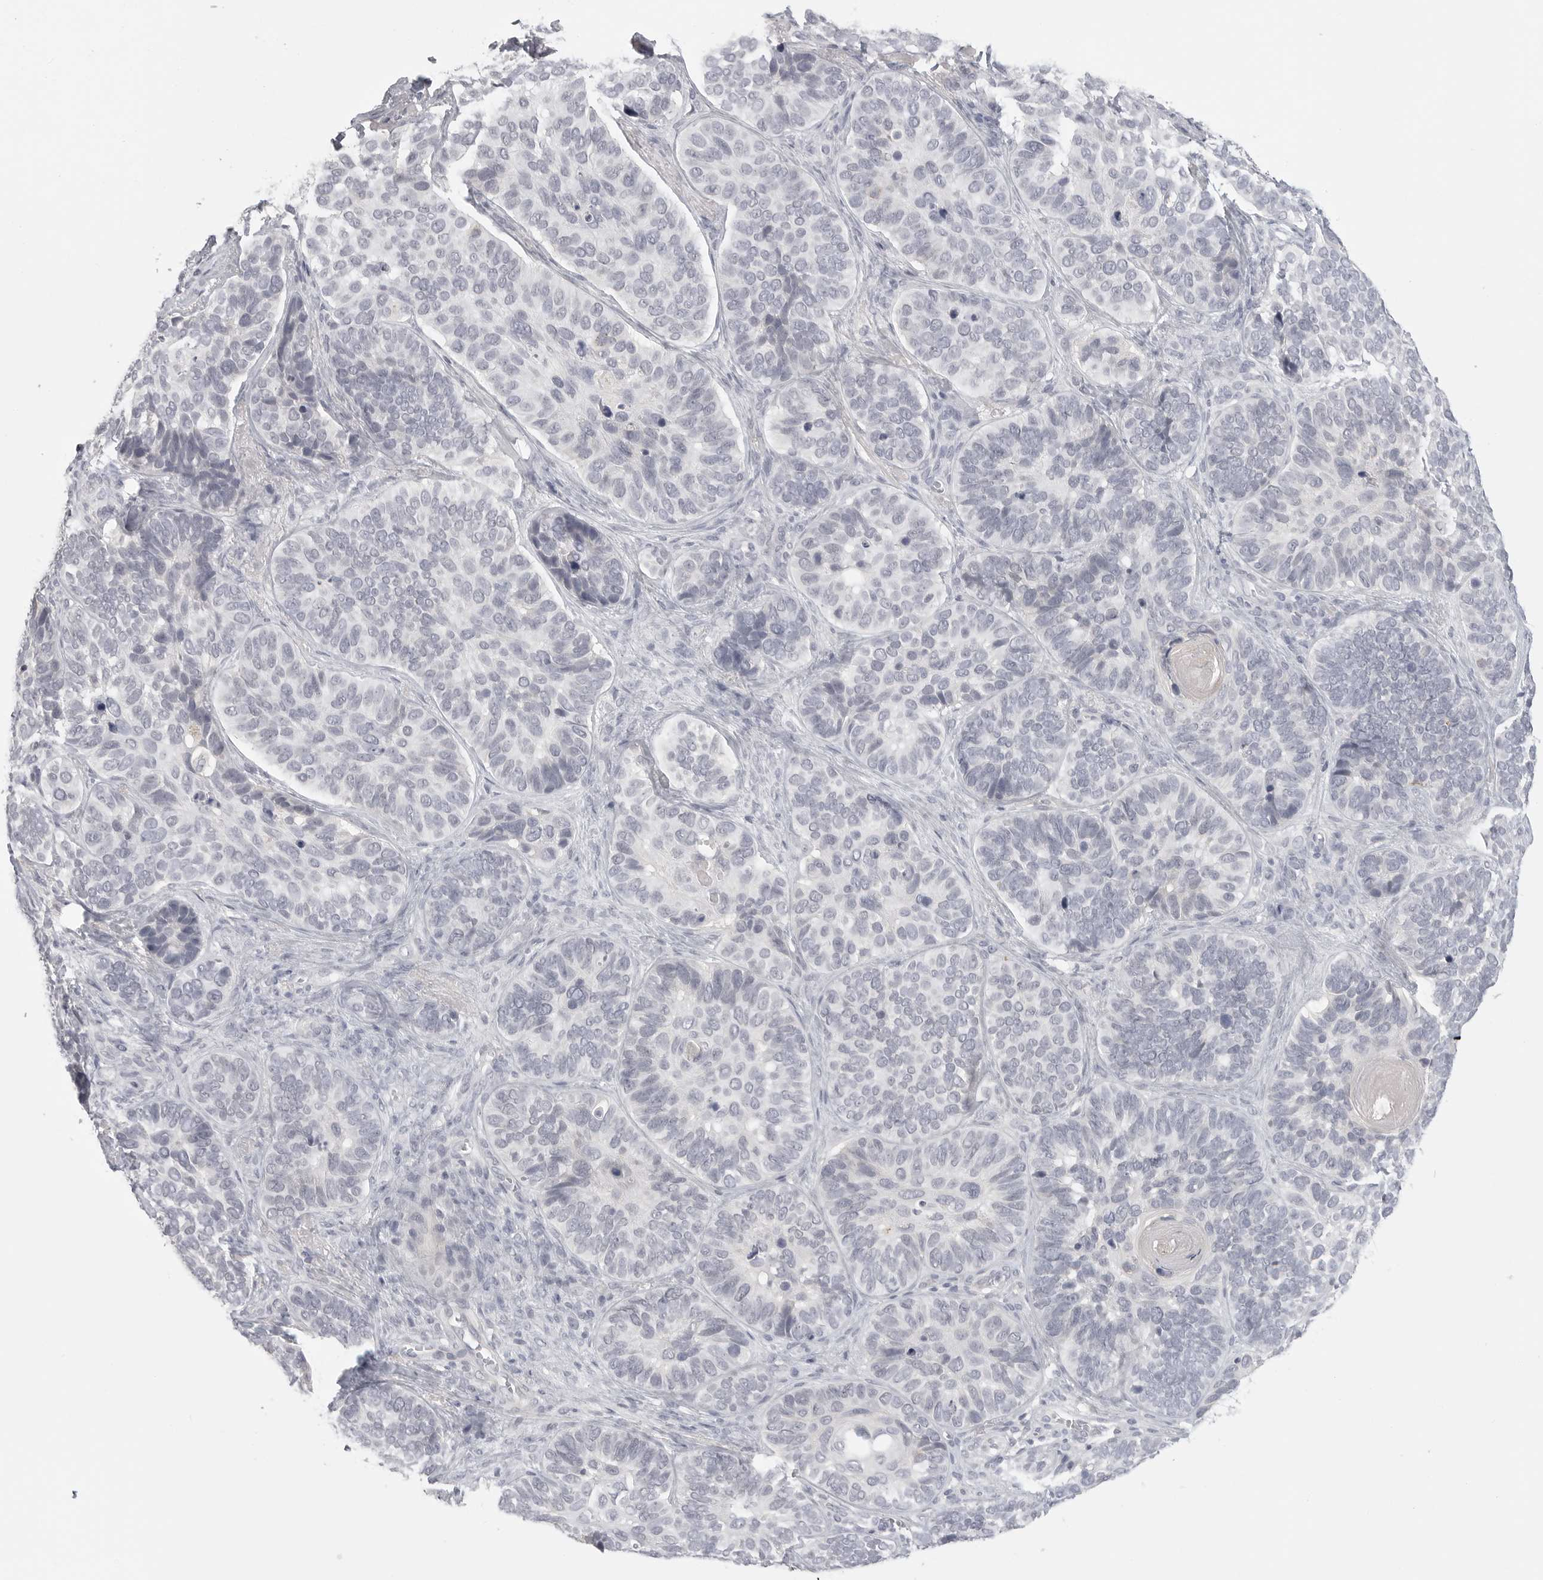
{"staining": {"intensity": "strong", "quantity": "<25%", "location": "cytoplasmic/membranous"}, "tissue": "skin cancer", "cell_type": "Tumor cells", "image_type": "cancer", "snomed": [{"axis": "morphology", "description": "Basal cell carcinoma"}, {"axis": "topography", "description": "Skin"}], "caption": "This is a micrograph of immunohistochemistry staining of skin basal cell carcinoma, which shows strong staining in the cytoplasmic/membranous of tumor cells.", "gene": "HMGCS2", "patient": {"sex": "male", "age": 62}}